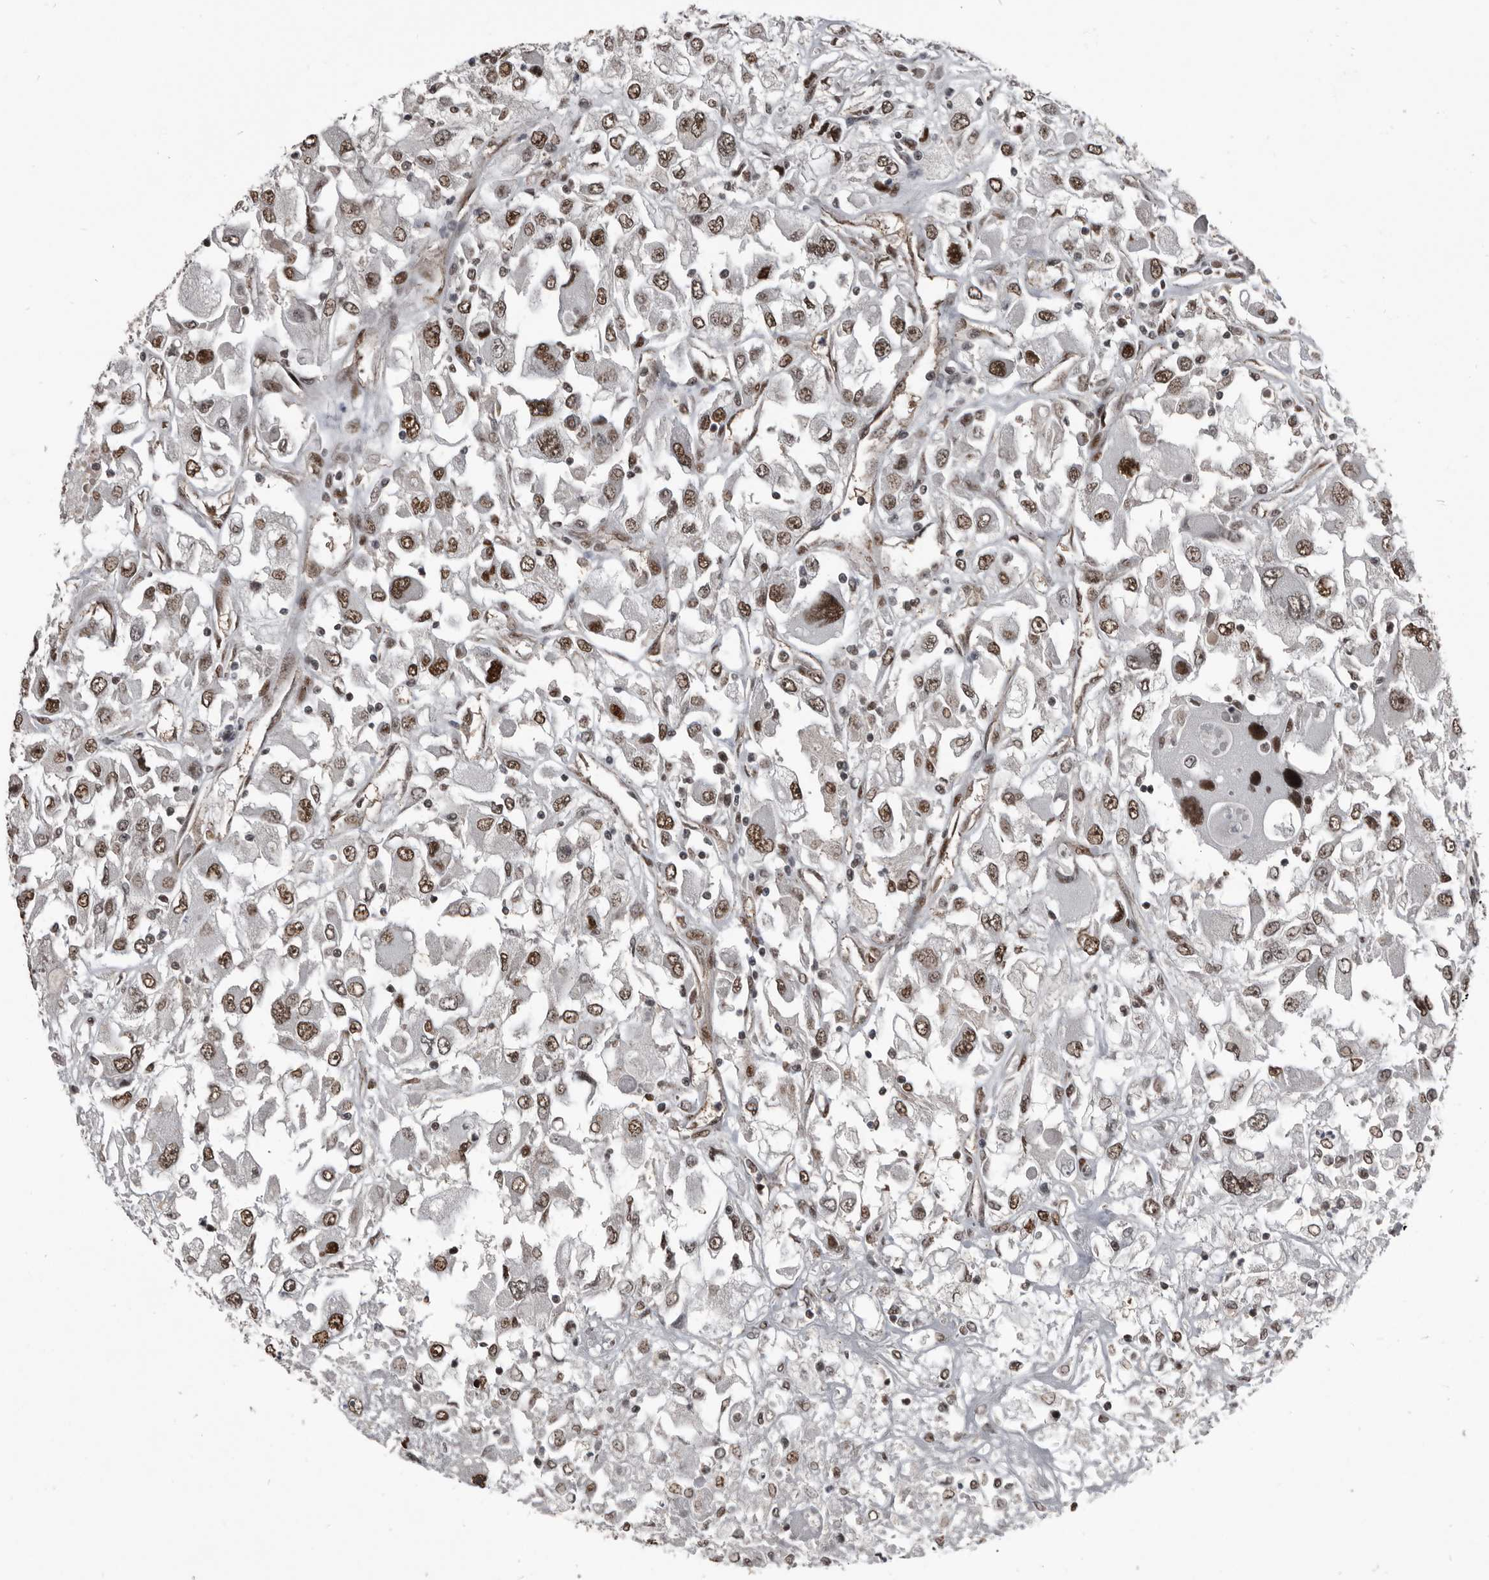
{"staining": {"intensity": "moderate", "quantity": ">75%", "location": "nuclear"}, "tissue": "renal cancer", "cell_type": "Tumor cells", "image_type": "cancer", "snomed": [{"axis": "morphology", "description": "Adenocarcinoma, NOS"}, {"axis": "topography", "description": "Kidney"}], "caption": "Immunohistochemical staining of renal adenocarcinoma demonstrates medium levels of moderate nuclear positivity in approximately >75% of tumor cells.", "gene": "CHD1L", "patient": {"sex": "female", "age": 52}}